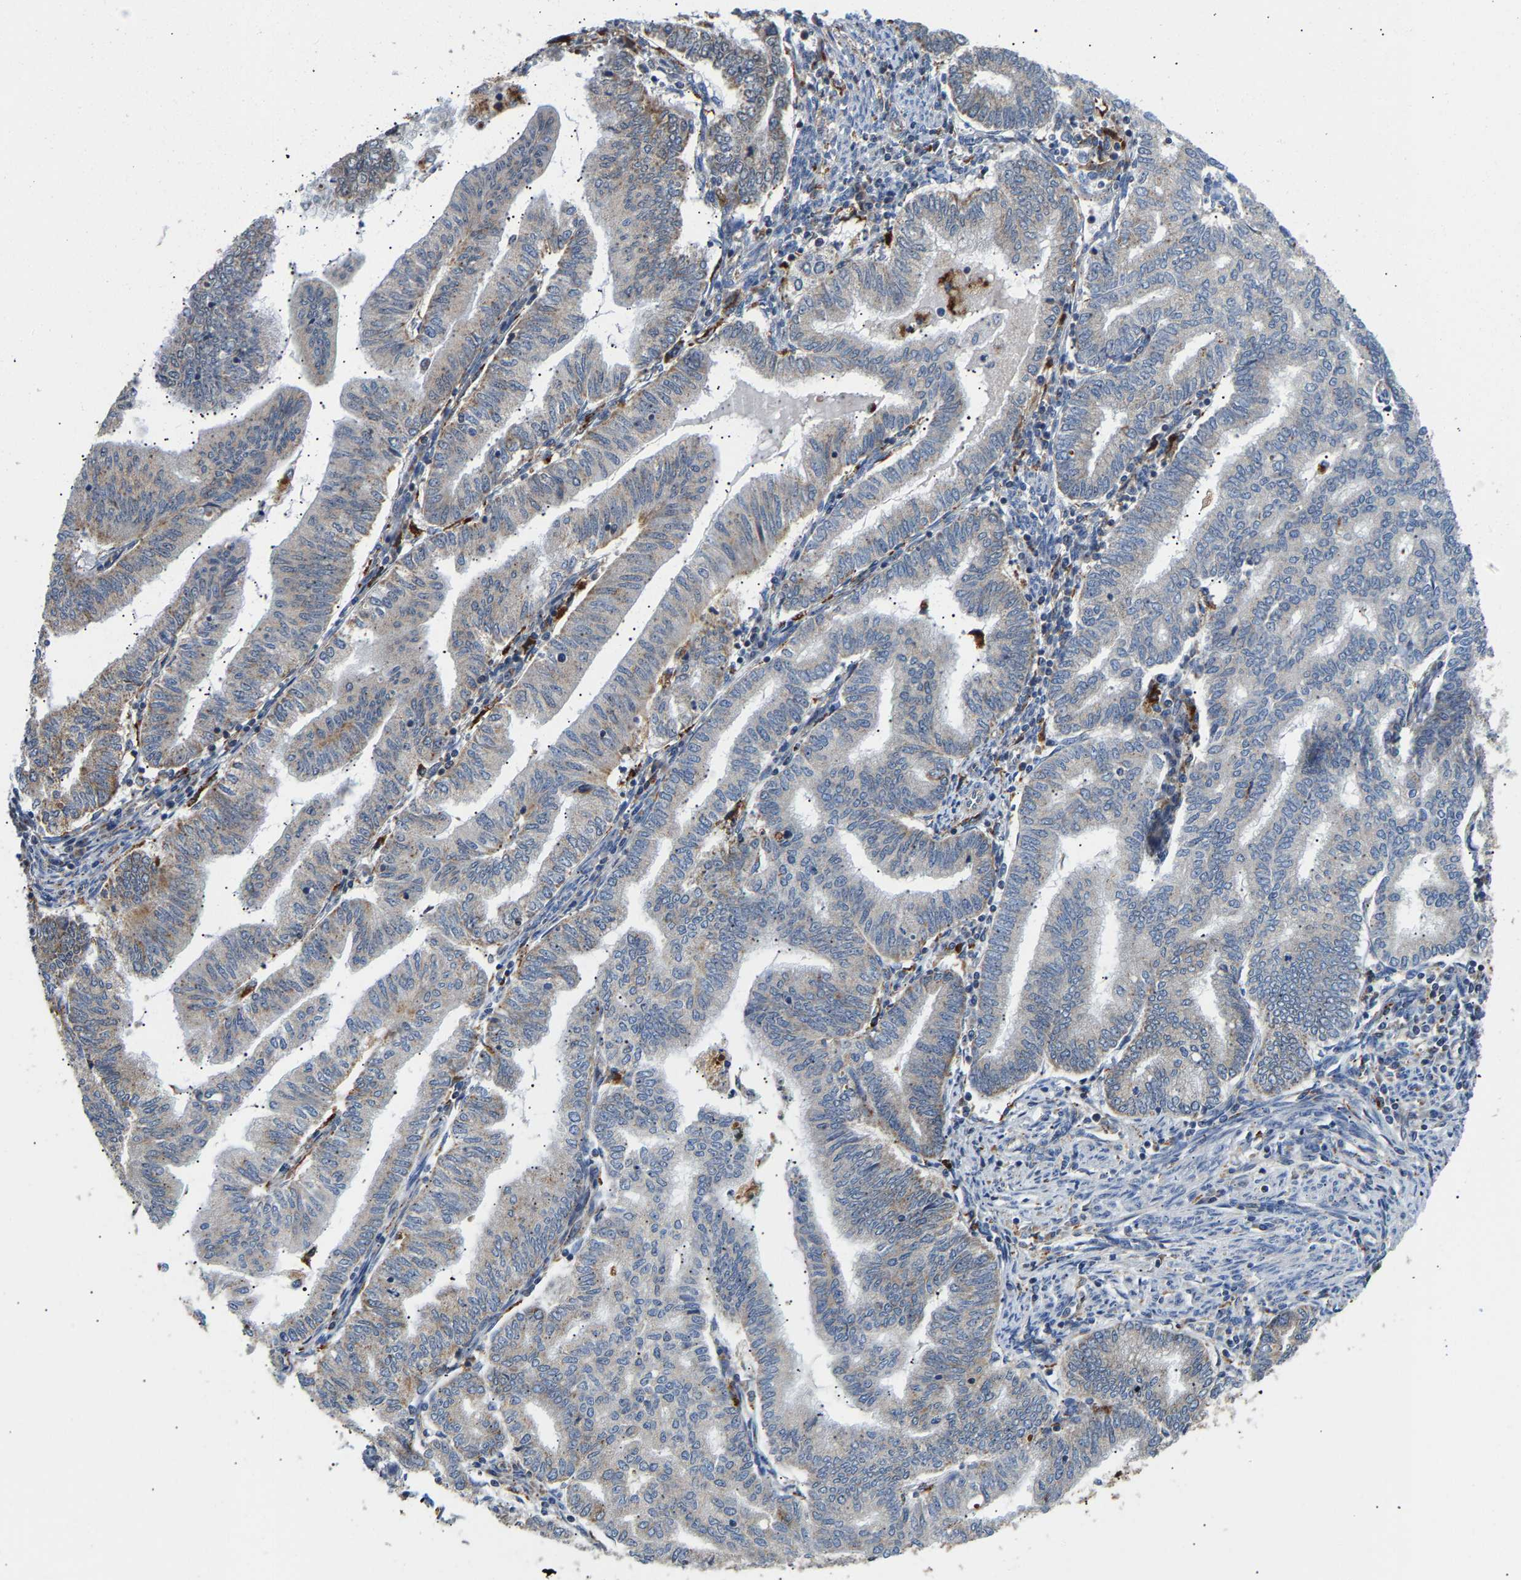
{"staining": {"intensity": "negative", "quantity": "none", "location": "none"}, "tissue": "endometrial cancer", "cell_type": "Tumor cells", "image_type": "cancer", "snomed": [{"axis": "morphology", "description": "Polyp, NOS"}, {"axis": "morphology", "description": "Adenocarcinoma, NOS"}, {"axis": "morphology", "description": "Adenoma, NOS"}, {"axis": "topography", "description": "Endometrium"}], "caption": "Endometrial cancer (polyp) was stained to show a protein in brown. There is no significant expression in tumor cells. (Immunohistochemistry, brightfield microscopy, high magnification).", "gene": "GIMAP7", "patient": {"sex": "female", "age": 79}}